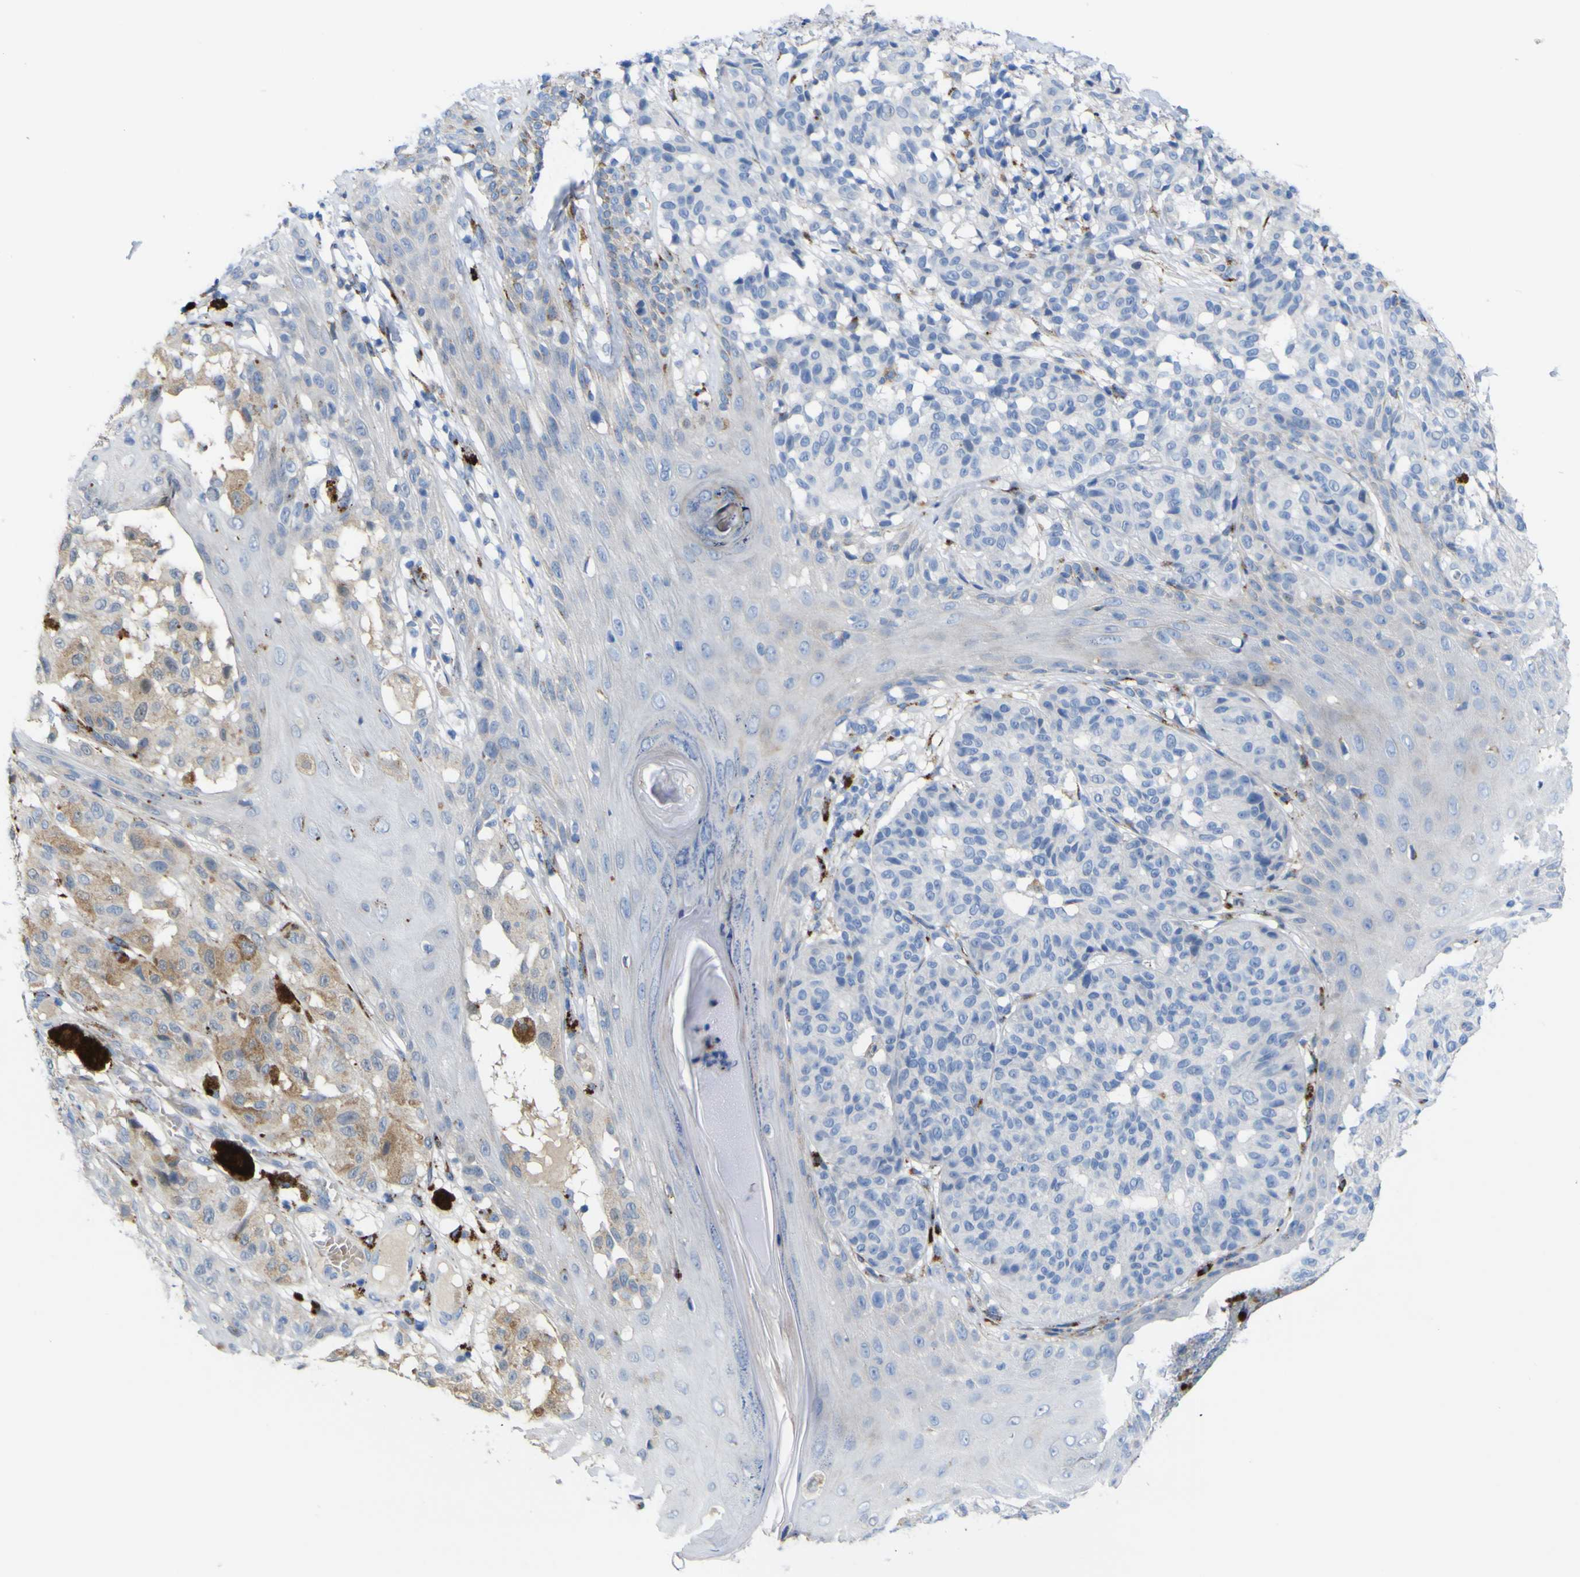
{"staining": {"intensity": "negative", "quantity": "none", "location": "none"}, "tissue": "melanoma", "cell_type": "Tumor cells", "image_type": "cancer", "snomed": [{"axis": "morphology", "description": "Malignant melanoma, NOS"}, {"axis": "topography", "description": "Skin"}], "caption": "Immunohistochemical staining of melanoma exhibits no significant staining in tumor cells.", "gene": "PTPRF", "patient": {"sex": "female", "age": 46}}